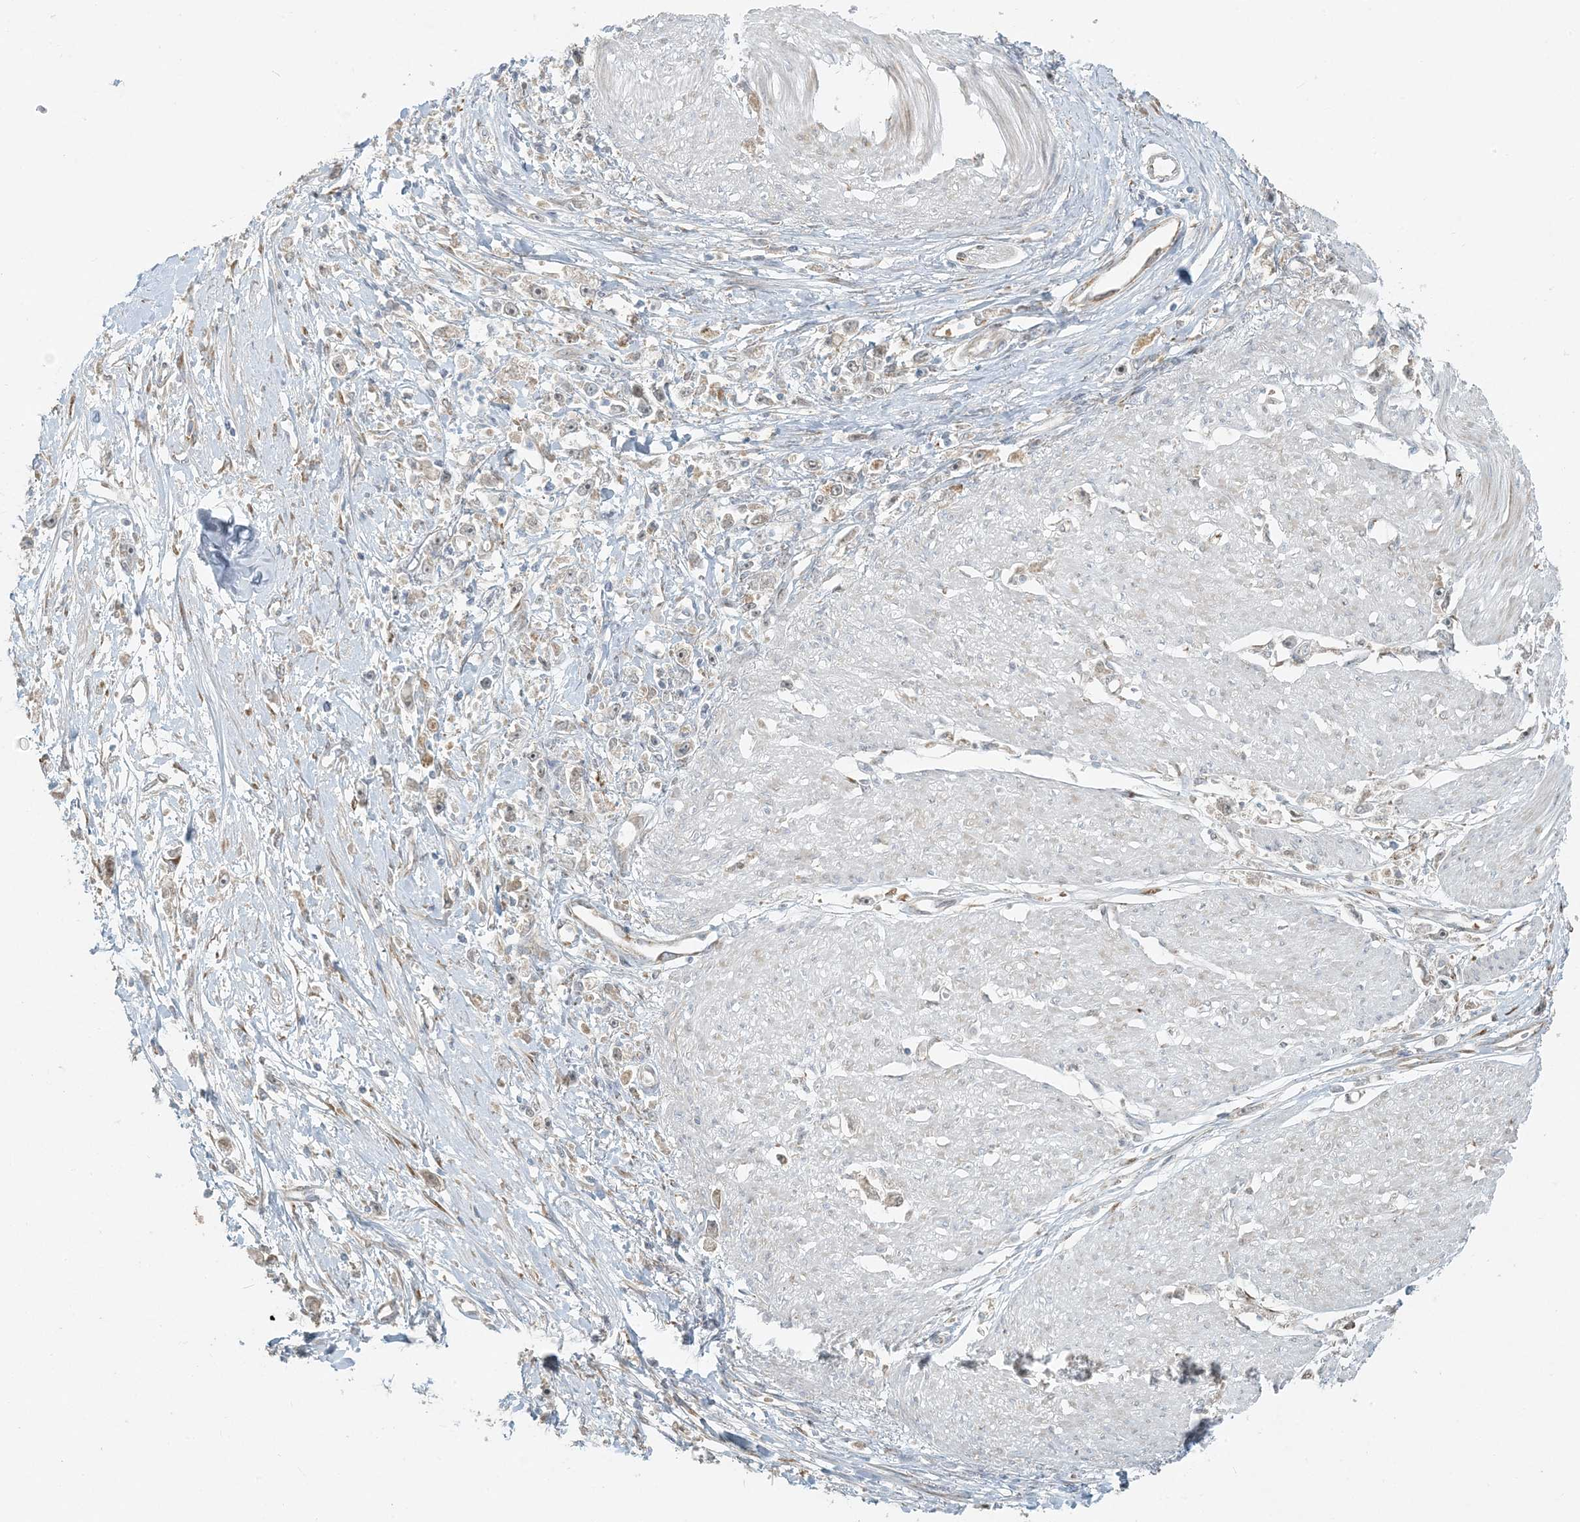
{"staining": {"intensity": "weak", "quantity": "<25%", "location": "cytoplasmic/membranous"}, "tissue": "stomach cancer", "cell_type": "Tumor cells", "image_type": "cancer", "snomed": [{"axis": "morphology", "description": "Adenocarcinoma, NOS"}, {"axis": "topography", "description": "Stomach"}], "caption": "A micrograph of stomach cancer stained for a protein demonstrates no brown staining in tumor cells. Brightfield microscopy of immunohistochemistry (IHC) stained with DAB (brown) and hematoxylin (blue), captured at high magnification.", "gene": "HACL1", "patient": {"sex": "female", "age": 59}}